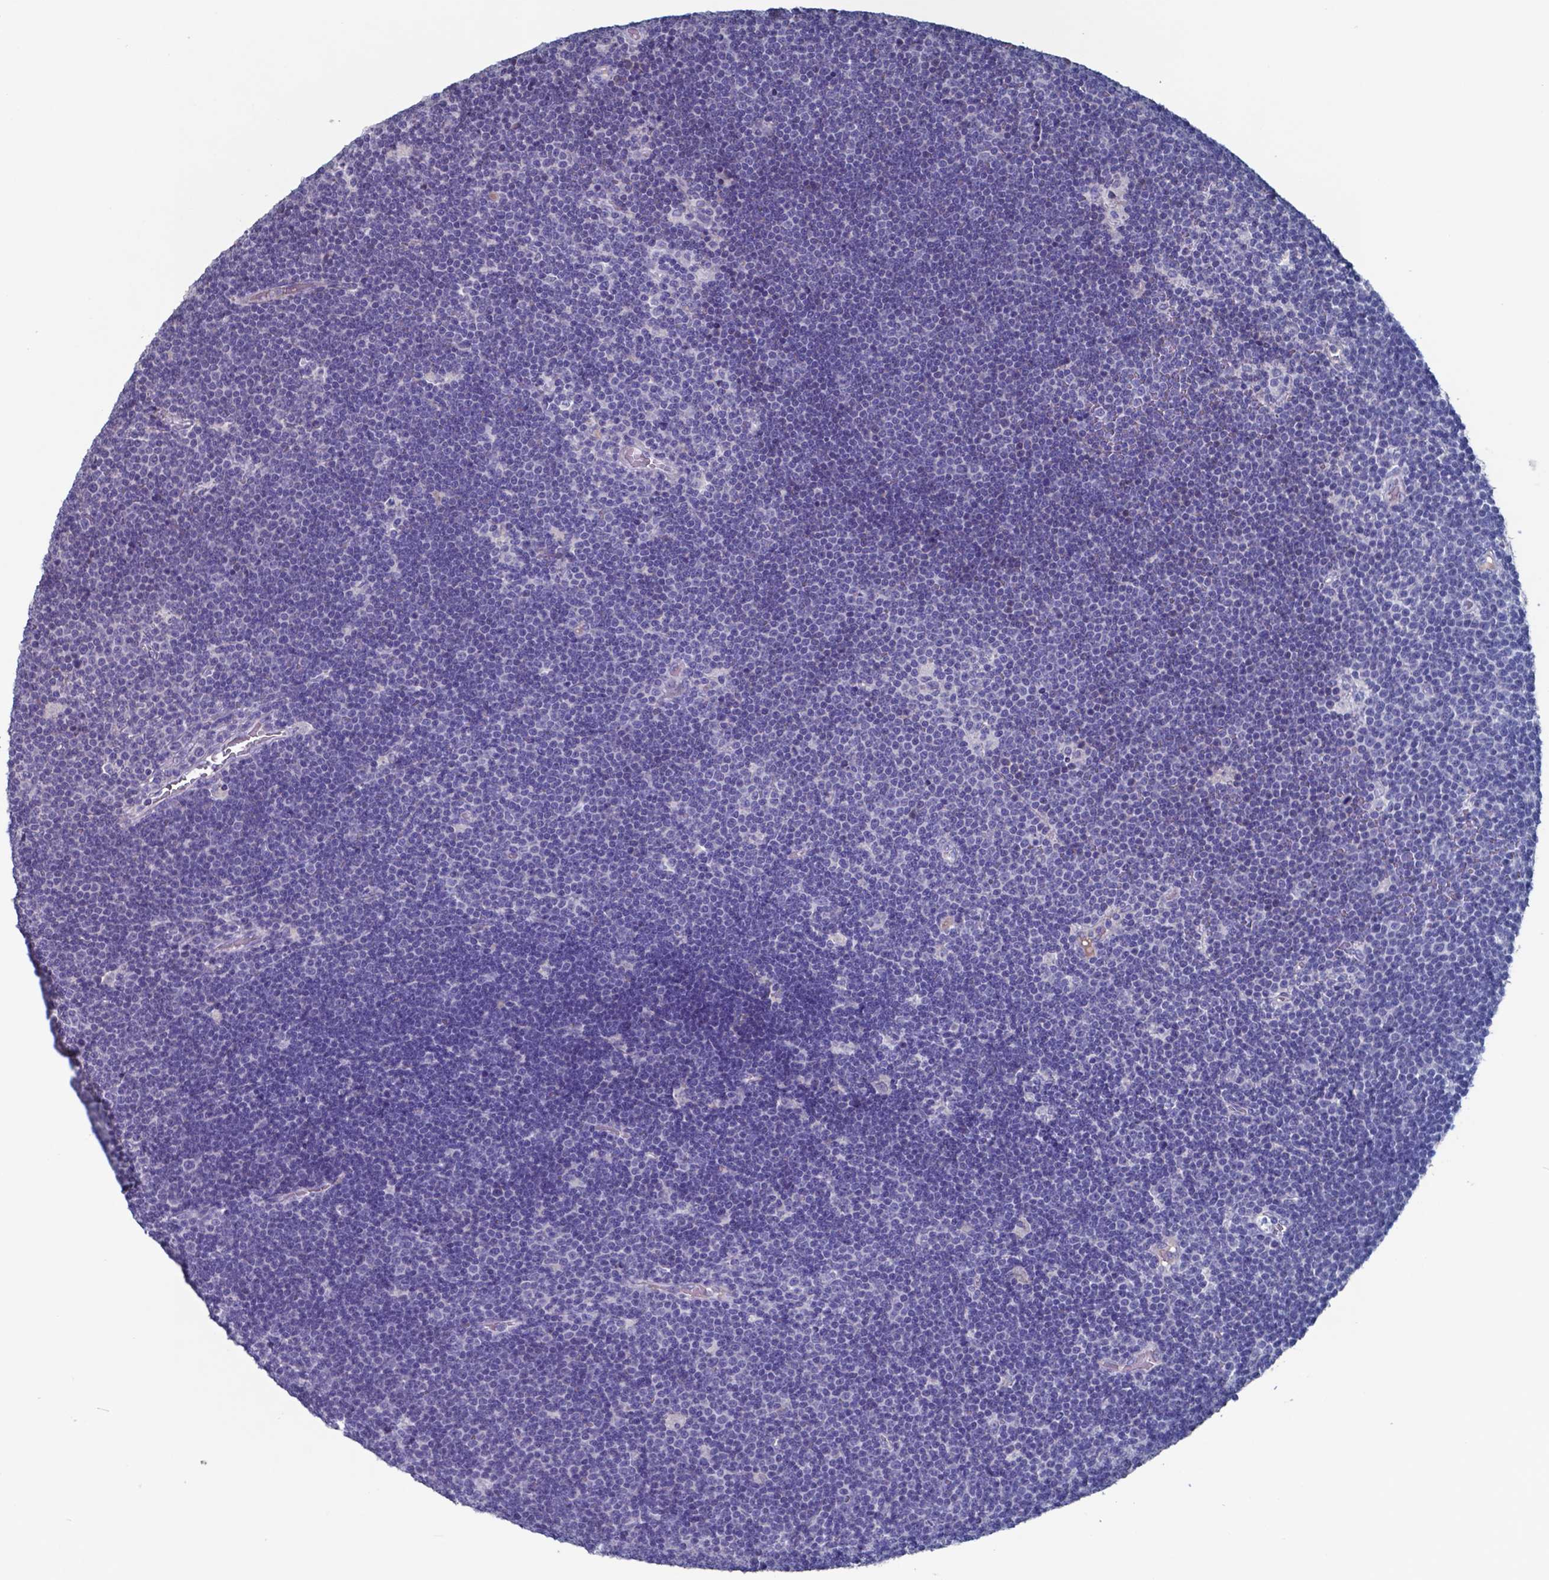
{"staining": {"intensity": "negative", "quantity": "none", "location": "none"}, "tissue": "lymphoma", "cell_type": "Tumor cells", "image_type": "cancer", "snomed": [{"axis": "morphology", "description": "Malignant lymphoma, non-Hodgkin's type, Low grade"}, {"axis": "topography", "description": "Brain"}], "caption": "Immunohistochemical staining of human low-grade malignant lymphoma, non-Hodgkin's type displays no significant expression in tumor cells. The staining is performed using DAB brown chromogen with nuclei counter-stained in using hematoxylin.", "gene": "TTR", "patient": {"sex": "female", "age": 66}}